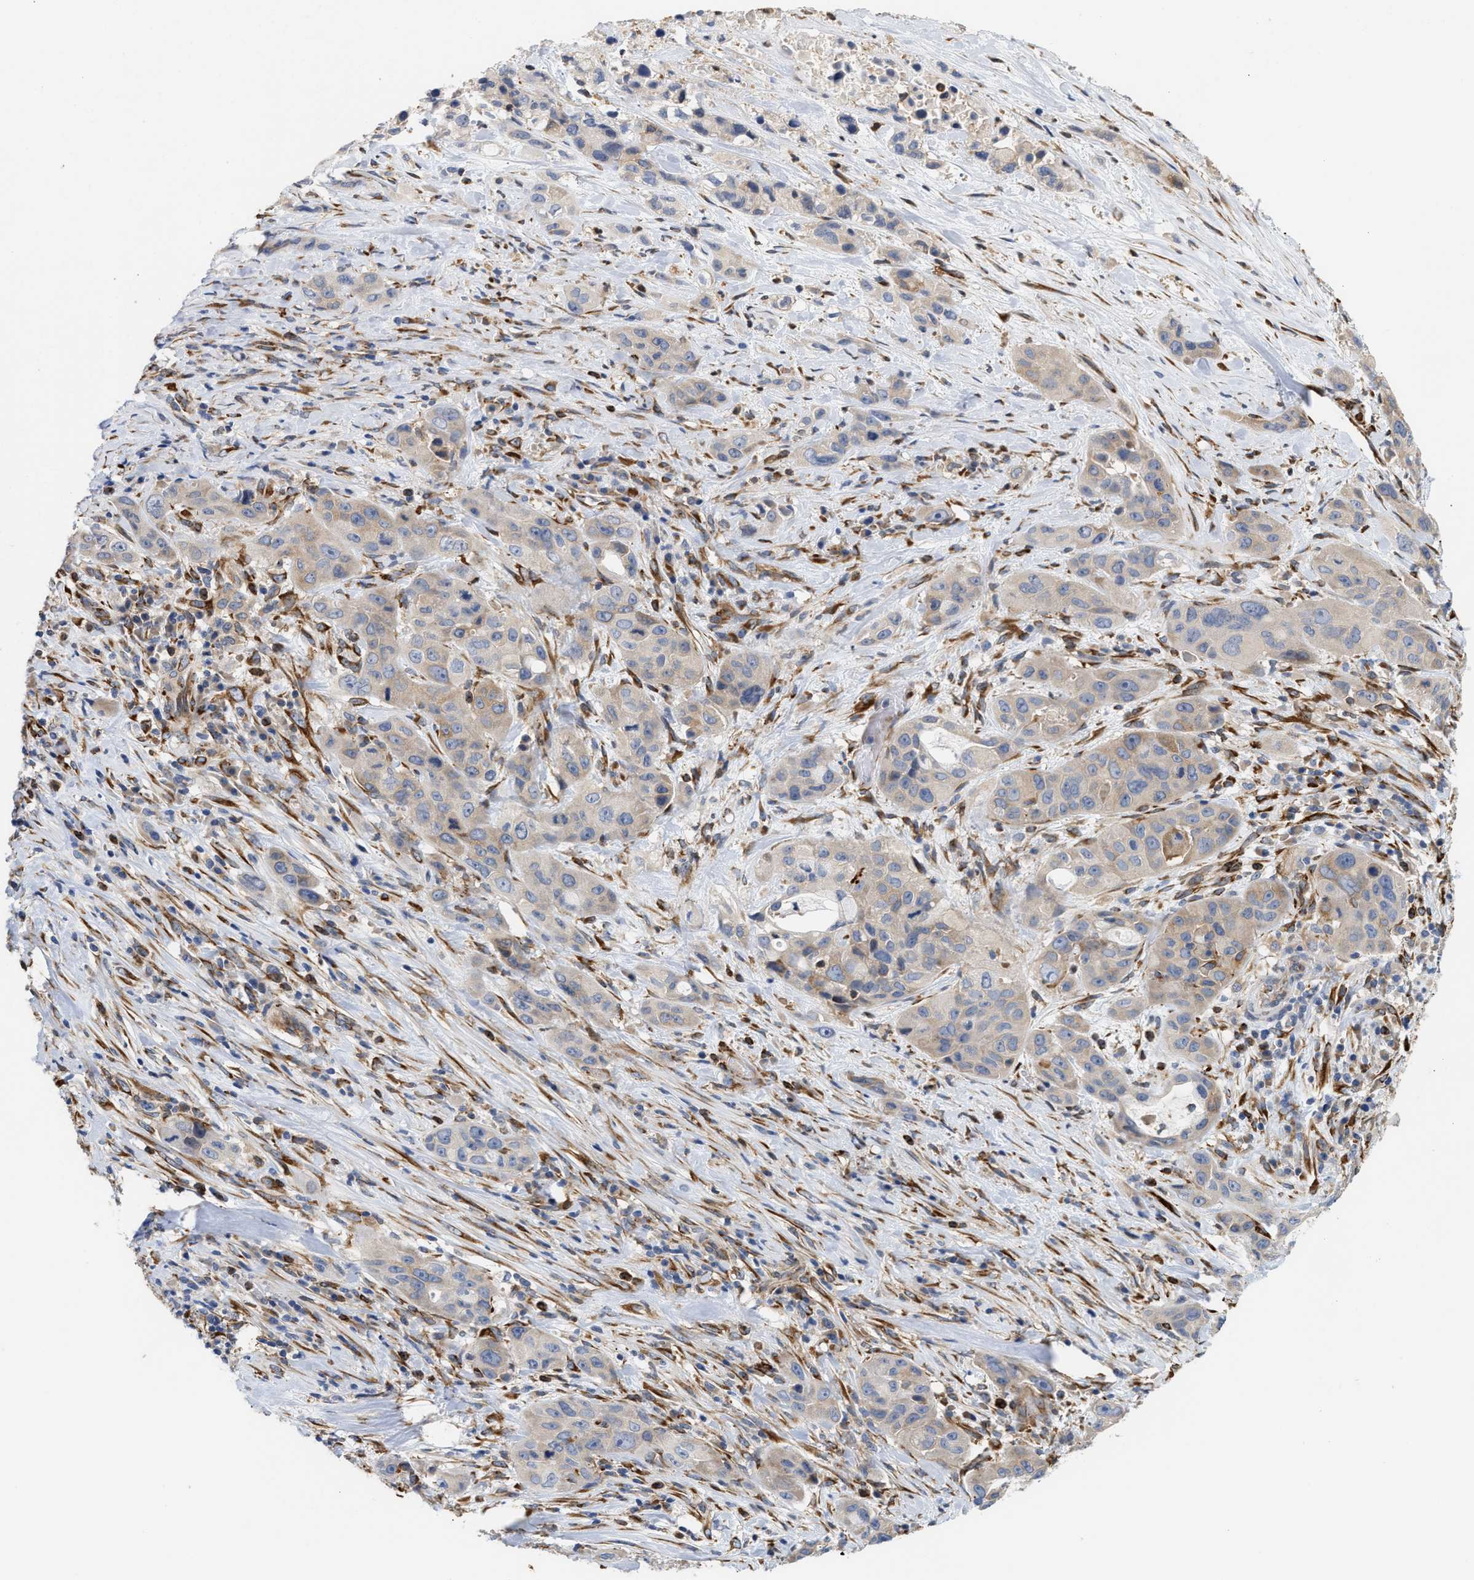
{"staining": {"intensity": "weak", "quantity": "<25%", "location": "cytoplasmic/membranous"}, "tissue": "pancreatic cancer", "cell_type": "Tumor cells", "image_type": "cancer", "snomed": [{"axis": "morphology", "description": "Adenocarcinoma, NOS"}, {"axis": "topography", "description": "Pancreas"}], "caption": "Image shows no significant protein positivity in tumor cells of pancreatic adenocarcinoma.", "gene": "PLCD1", "patient": {"sex": "male", "age": 53}}